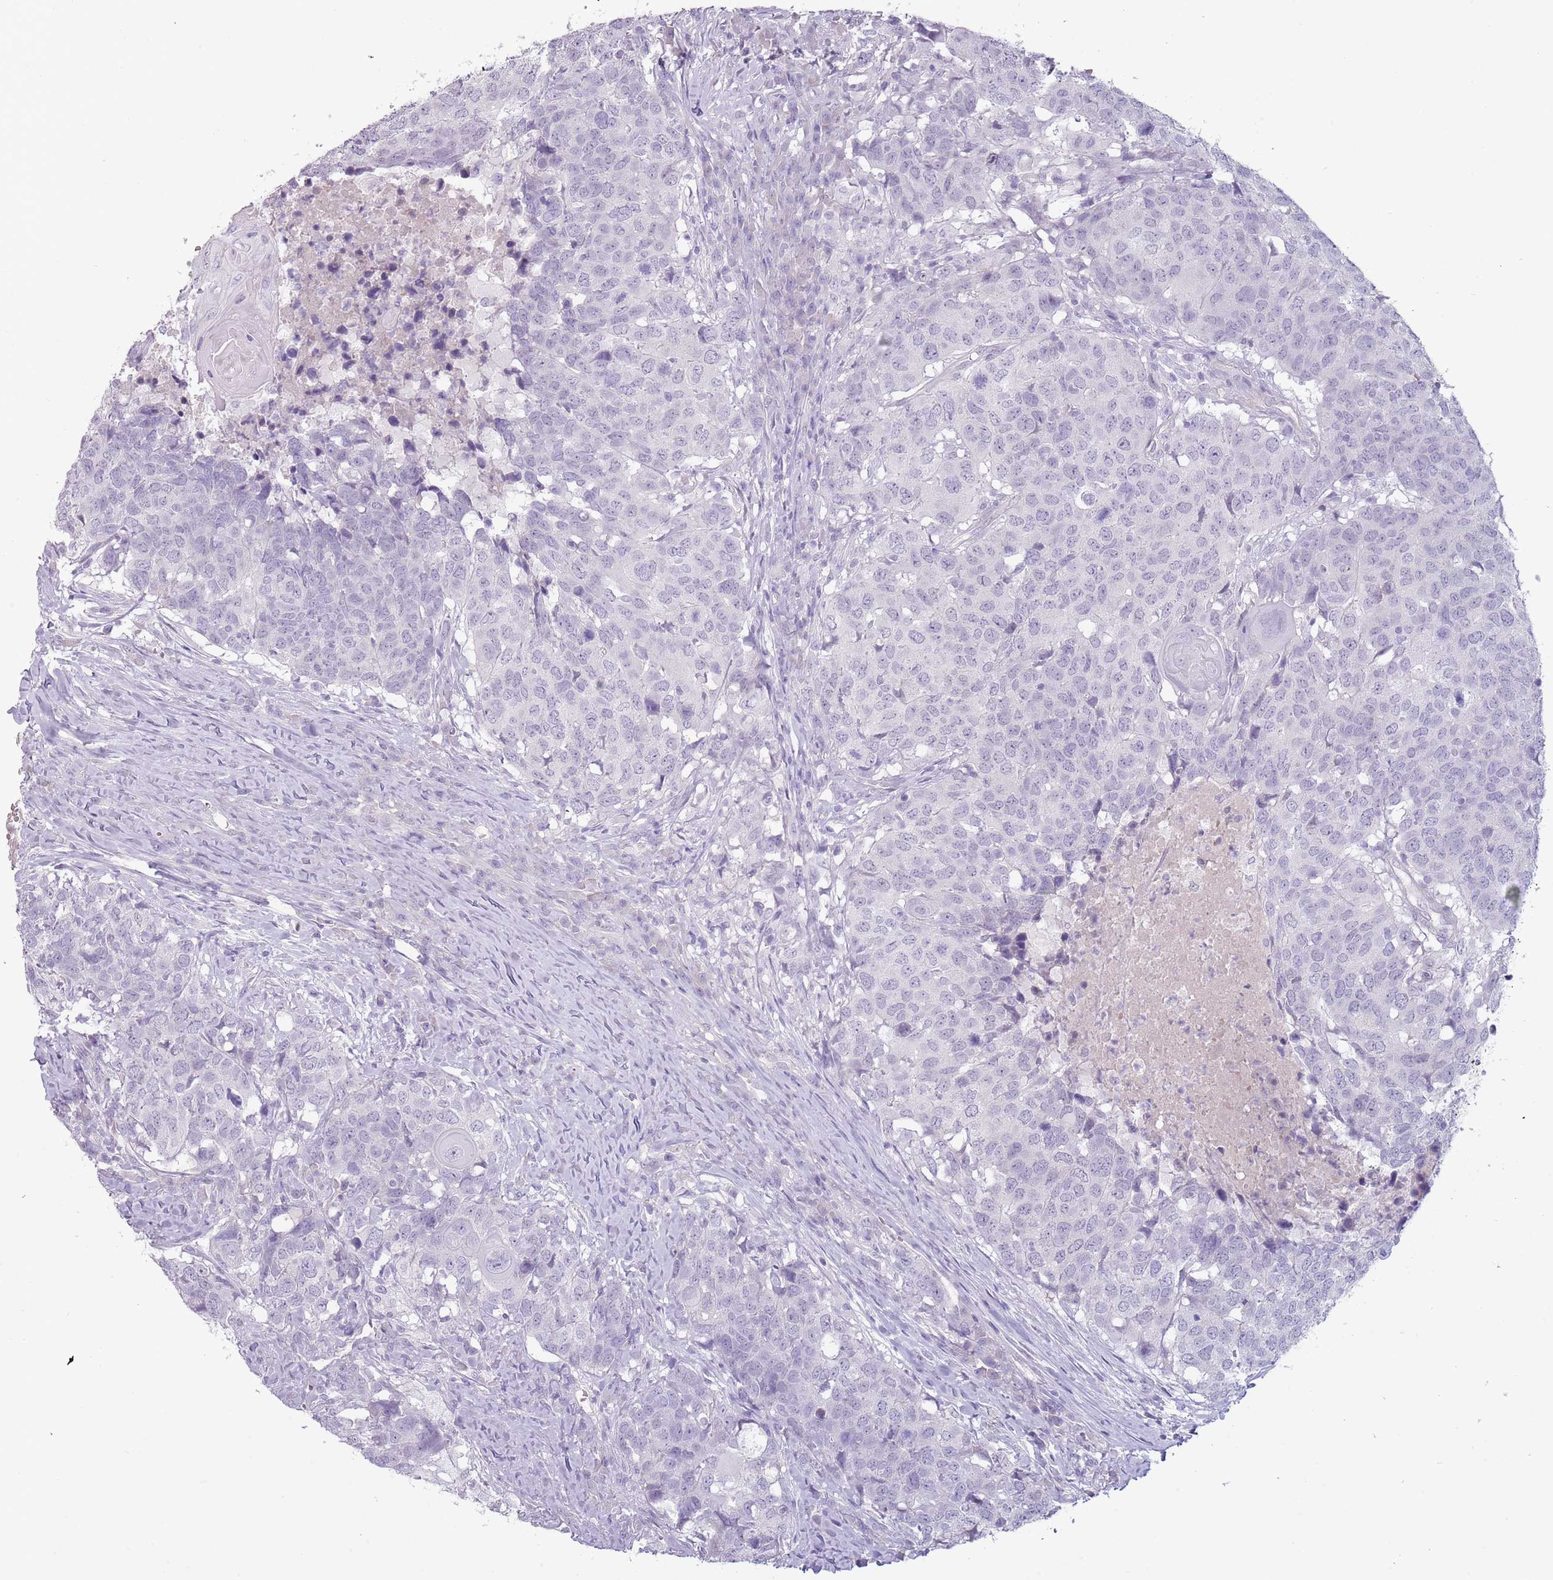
{"staining": {"intensity": "negative", "quantity": "none", "location": "none"}, "tissue": "head and neck cancer", "cell_type": "Tumor cells", "image_type": "cancer", "snomed": [{"axis": "morphology", "description": "Normal tissue, NOS"}, {"axis": "morphology", "description": "Squamous cell carcinoma, NOS"}, {"axis": "topography", "description": "Skeletal muscle"}, {"axis": "topography", "description": "Vascular tissue"}, {"axis": "topography", "description": "Peripheral nerve tissue"}, {"axis": "topography", "description": "Head-Neck"}], "caption": "This is a micrograph of immunohistochemistry staining of squamous cell carcinoma (head and neck), which shows no expression in tumor cells. (DAB immunohistochemistry (IHC) visualized using brightfield microscopy, high magnification).", "gene": "RFX2", "patient": {"sex": "male", "age": 66}}